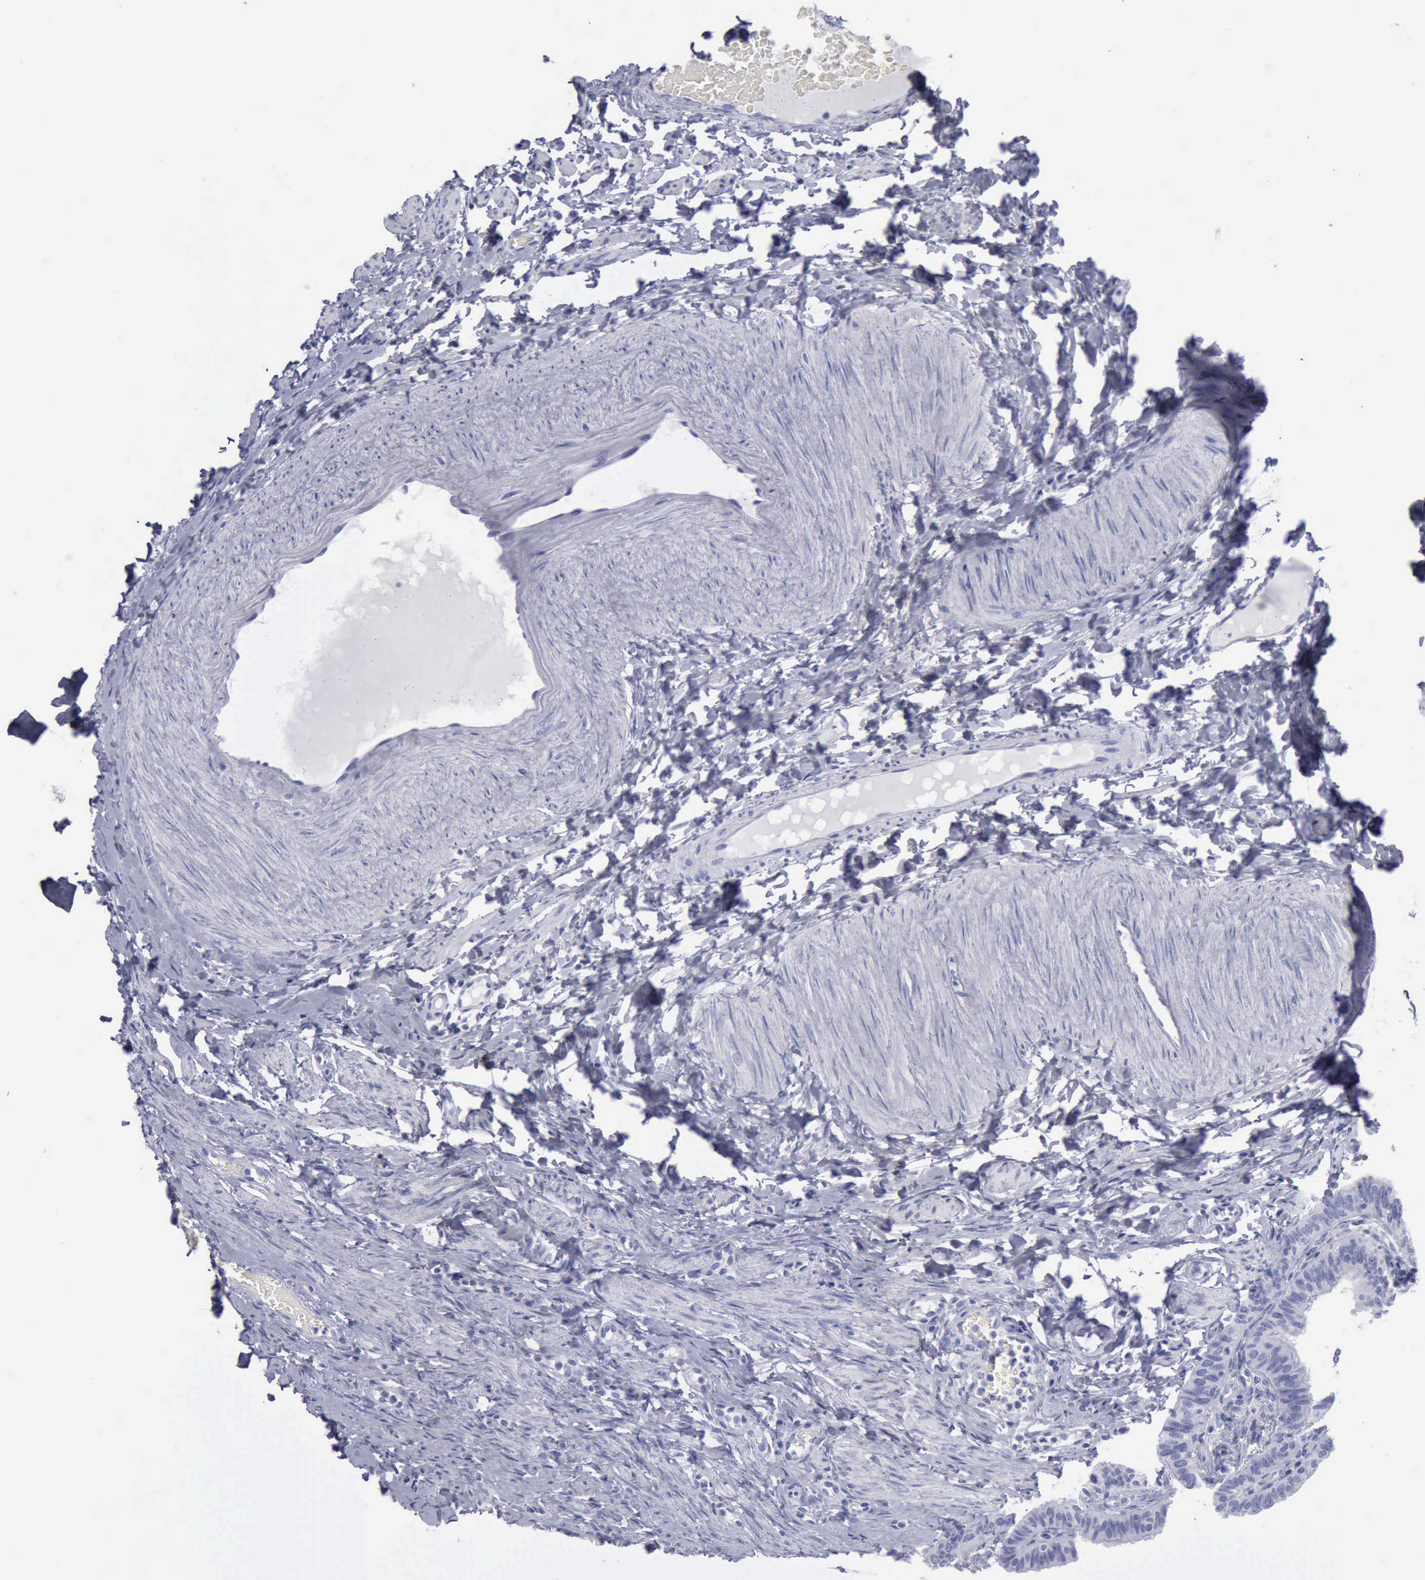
{"staining": {"intensity": "negative", "quantity": "none", "location": "none"}, "tissue": "fallopian tube", "cell_type": "Glandular cells", "image_type": "normal", "snomed": [{"axis": "morphology", "description": "Normal tissue, NOS"}, {"axis": "topography", "description": "Fallopian tube"}, {"axis": "topography", "description": "Ovary"}], "caption": "Glandular cells show no significant staining in unremarkable fallopian tube. Nuclei are stained in blue.", "gene": "KRT13", "patient": {"sex": "female", "age": 51}}